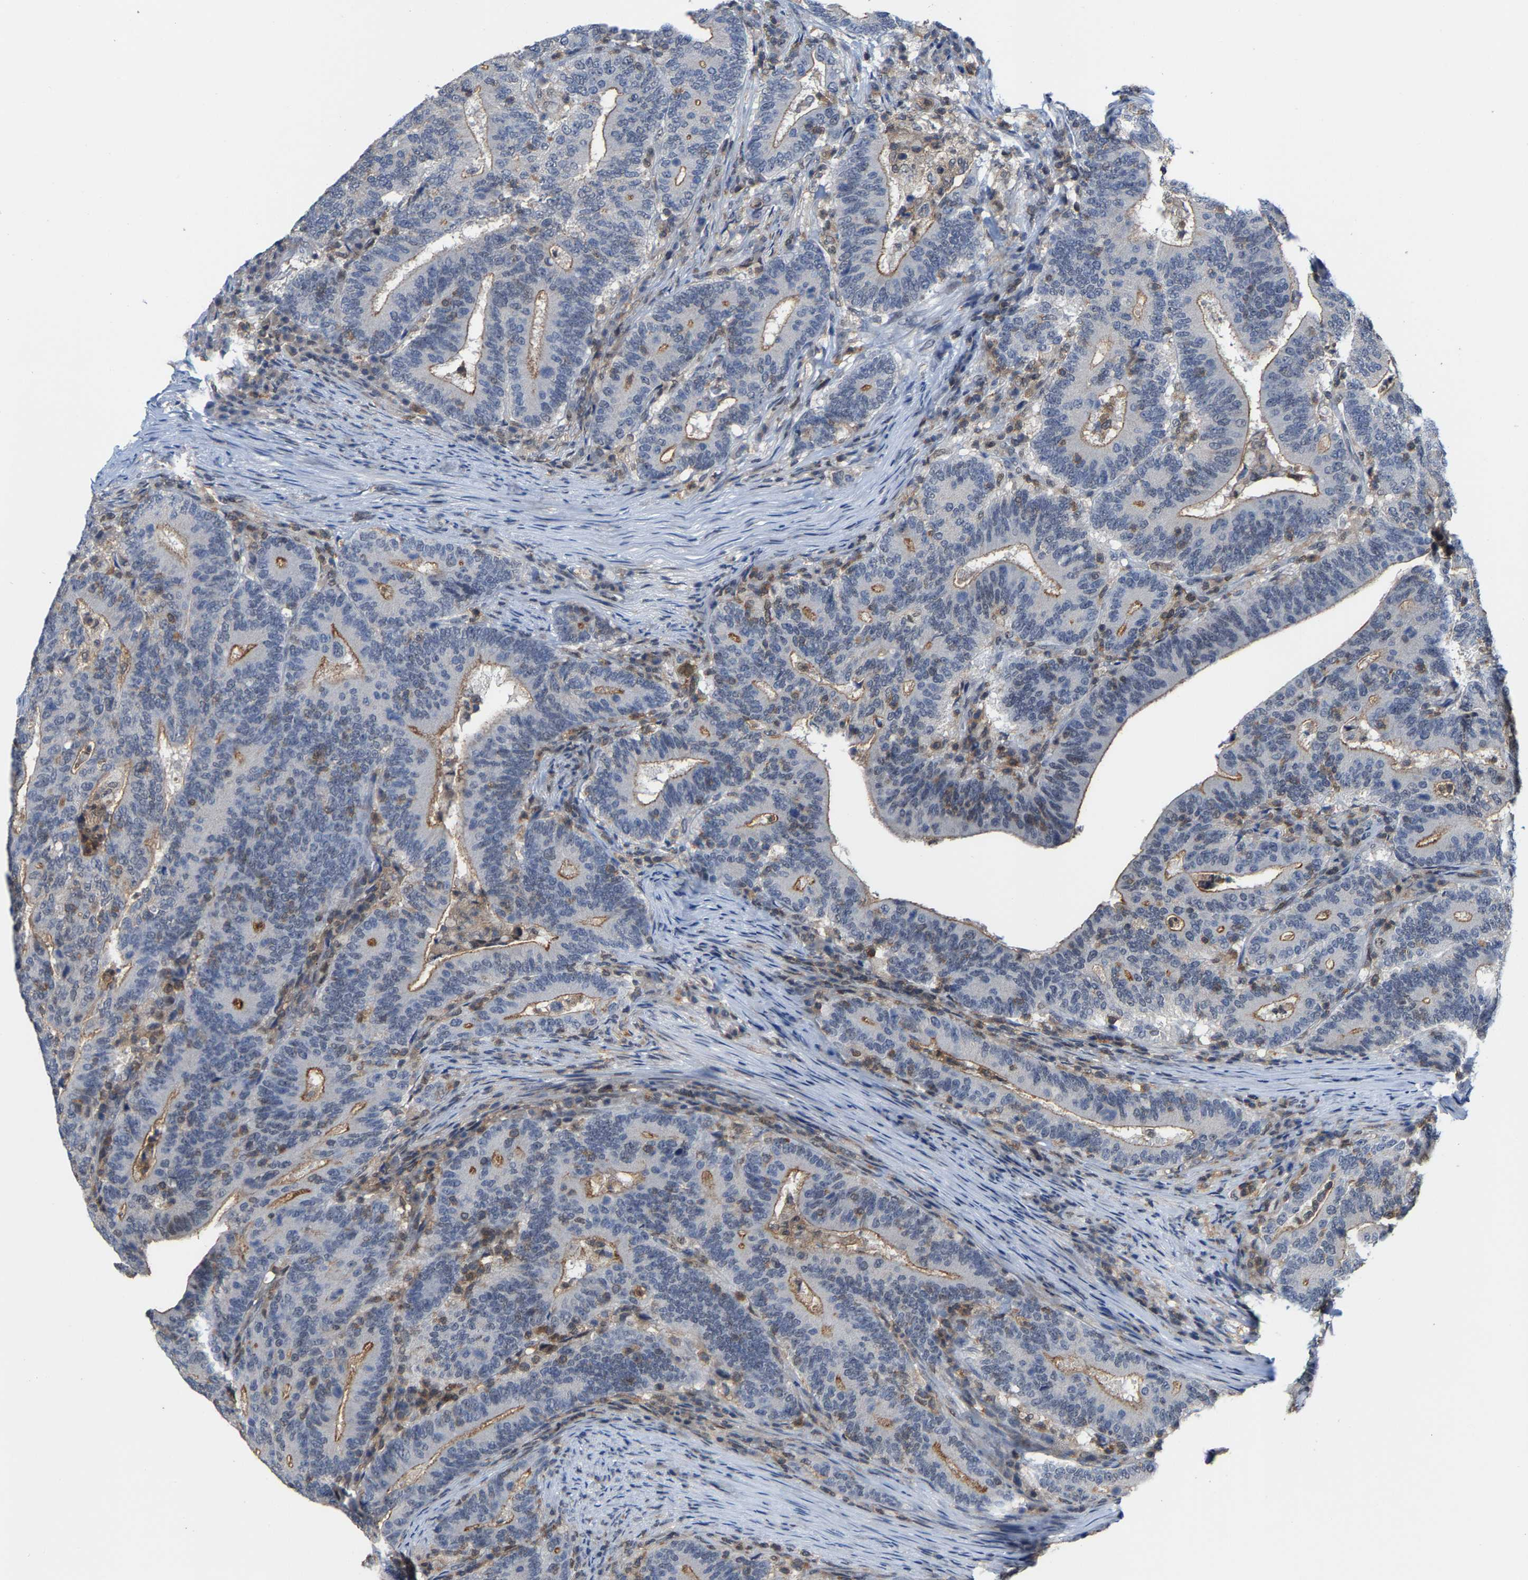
{"staining": {"intensity": "weak", "quantity": "25%-75%", "location": "cytoplasmic/membranous,nuclear"}, "tissue": "colorectal cancer", "cell_type": "Tumor cells", "image_type": "cancer", "snomed": [{"axis": "morphology", "description": "Adenocarcinoma, NOS"}, {"axis": "topography", "description": "Colon"}], "caption": "There is low levels of weak cytoplasmic/membranous and nuclear positivity in tumor cells of colorectal cancer (adenocarcinoma), as demonstrated by immunohistochemical staining (brown color).", "gene": "FGD3", "patient": {"sex": "female", "age": 66}}